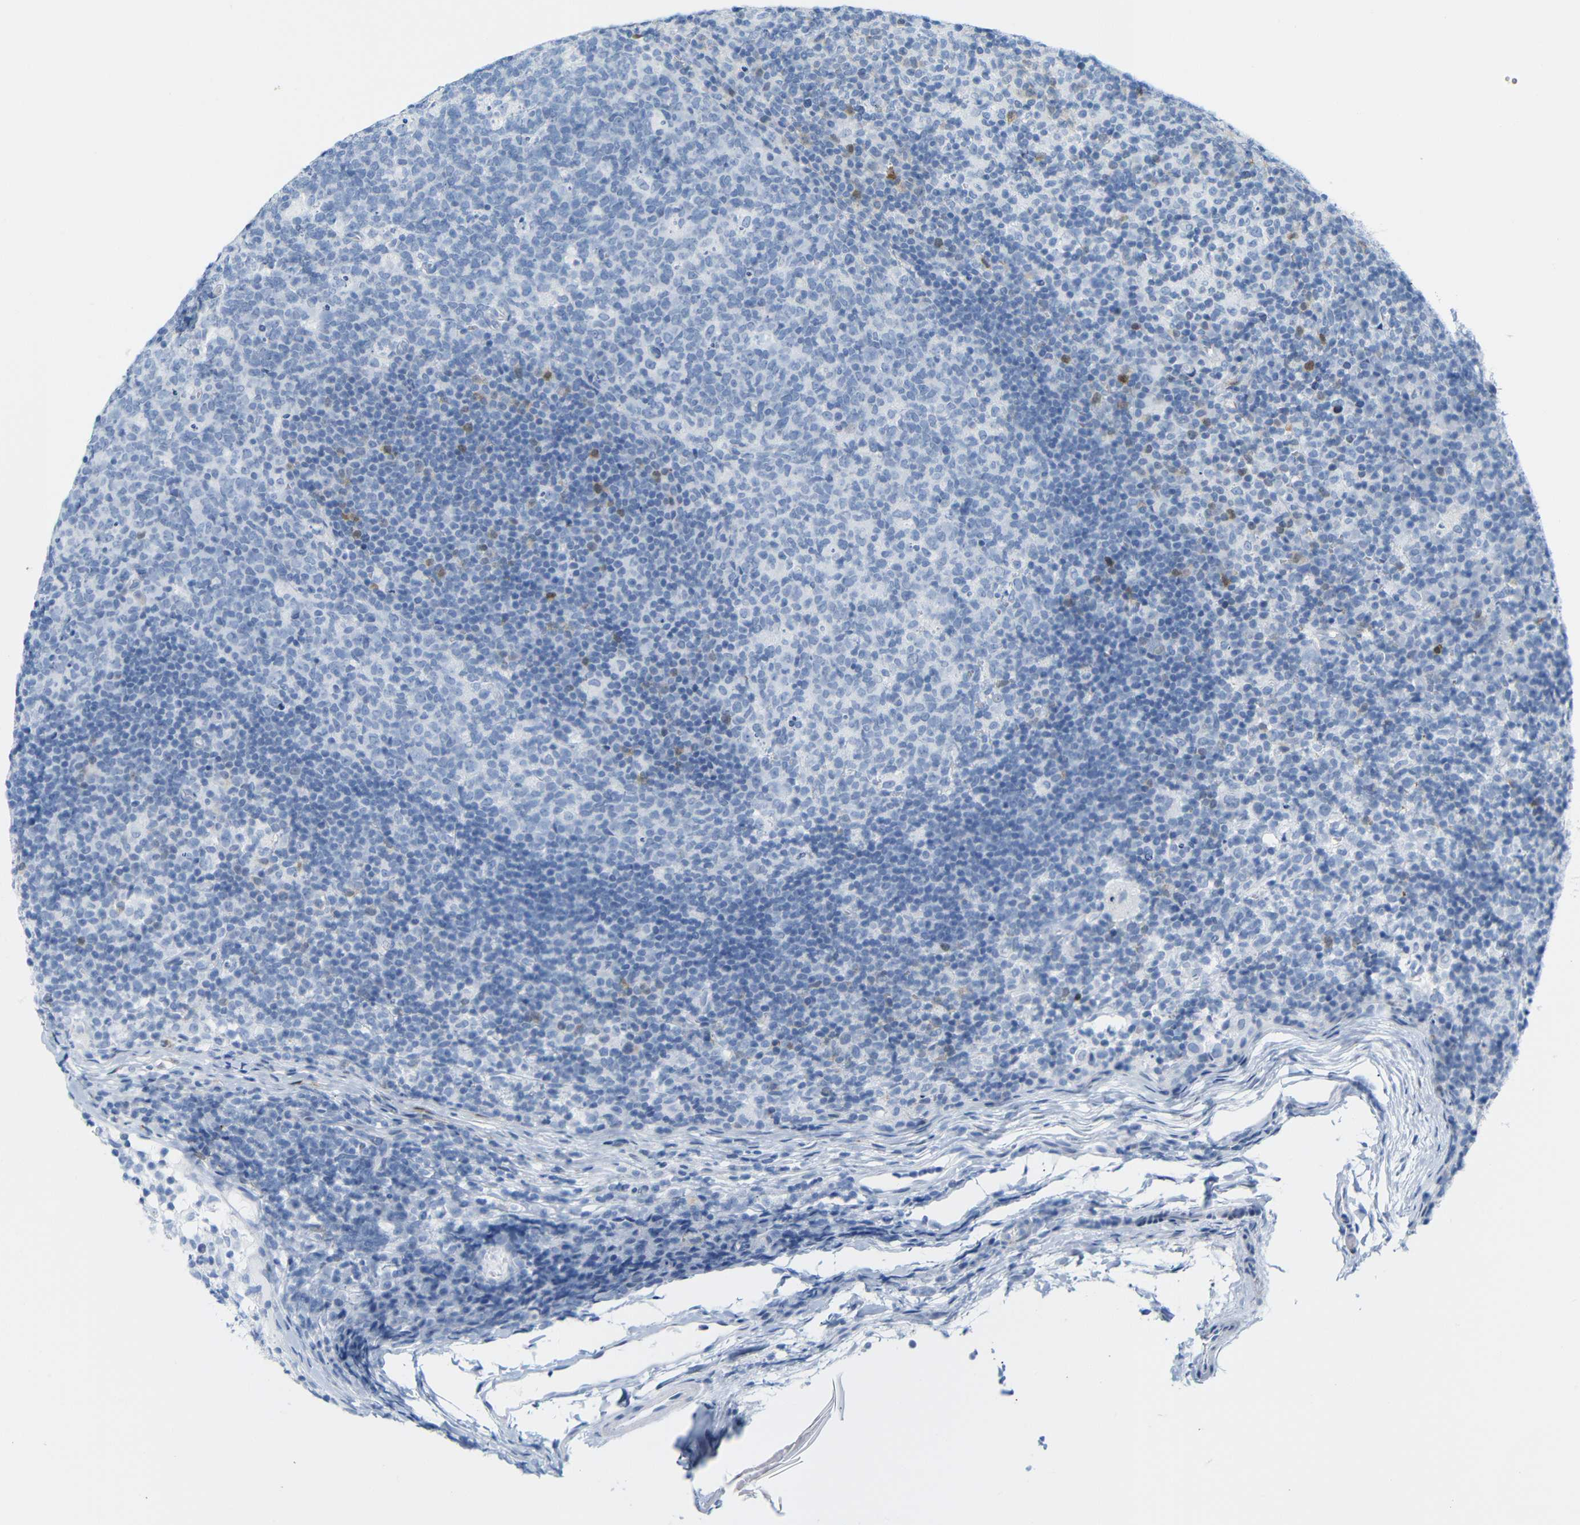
{"staining": {"intensity": "negative", "quantity": "none", "location": "none"}, "tissue": "lymph node", "cell_type": "Germinal center cells", "image_type": "normal", "snomed": [{"axis": "morphology", "description": "Normal tissue, NOS"}, {"axis": "morphology", "description": "Inflammation, NOS"}, {"axis": "topography", "description": "Lymph node"}], "caption": "IHC micrograph of unremarkable lymph node: lymph node stained with DAB demonstrates no significant protein positivity in germinal center cells.", "gene": "MT1A", "patient": {"sex": "male", "age": 55}}